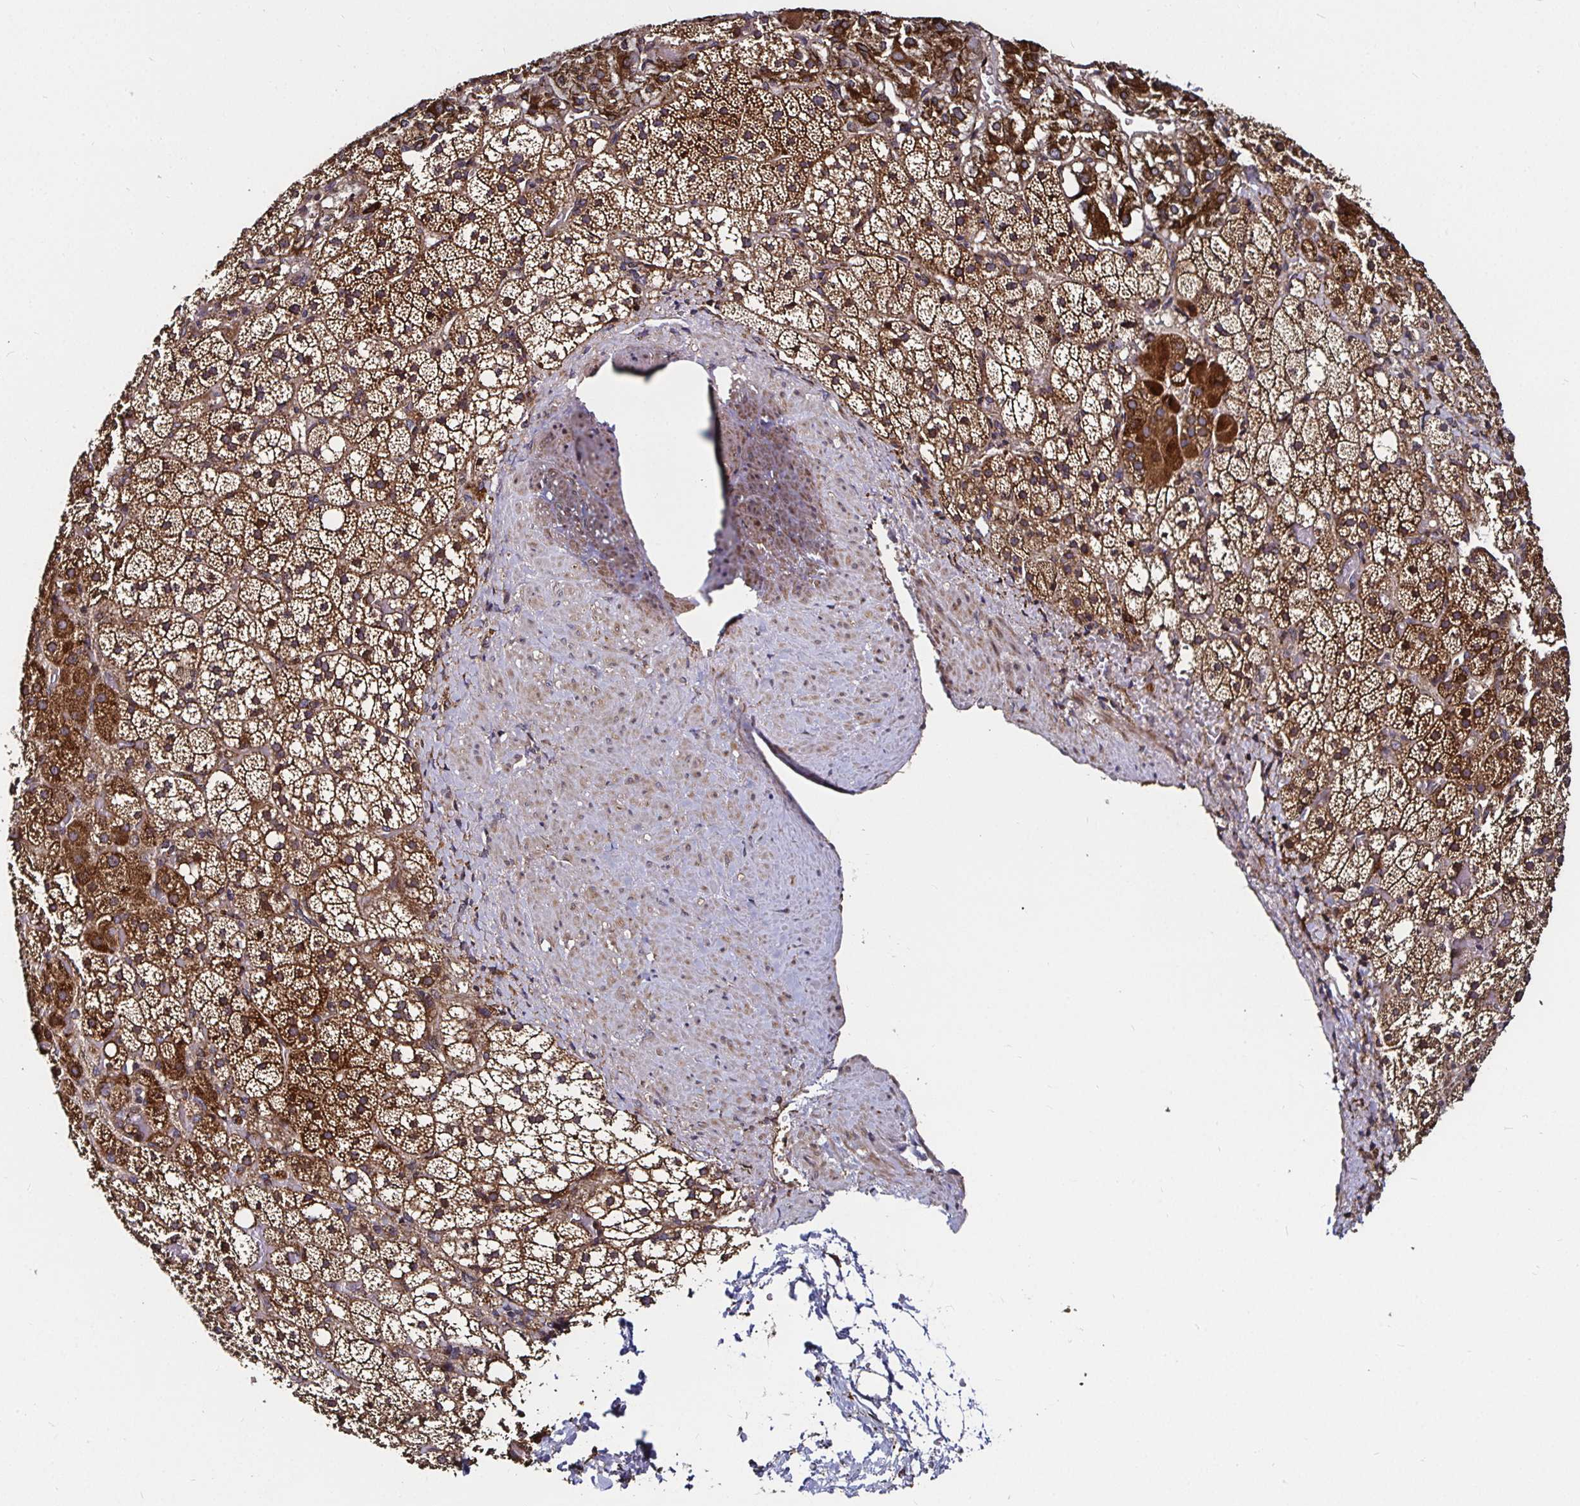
{"staining": {"intensity": "moderate", "quantity": ">75%", "location": "cytoplasmic/membranous"}, "tissue": "adrenal gland", "cell_type": "Glandular cells", "image_type": "normal", "snomed": [{"axis": "morphology", "description": "Normal tissue, NOS"}, {"axis": "topography", "description": "Adrenal gland"}], "caption": "High-power microscopy captured an immunohistochemistry photomicrograph of benign adrenal gland, revealing moderate cytoplasmic/membranous expression in approximately >75% of glandular cells.", "gene": "MLST8", "patient": {"sex": "male", "age": 53}}